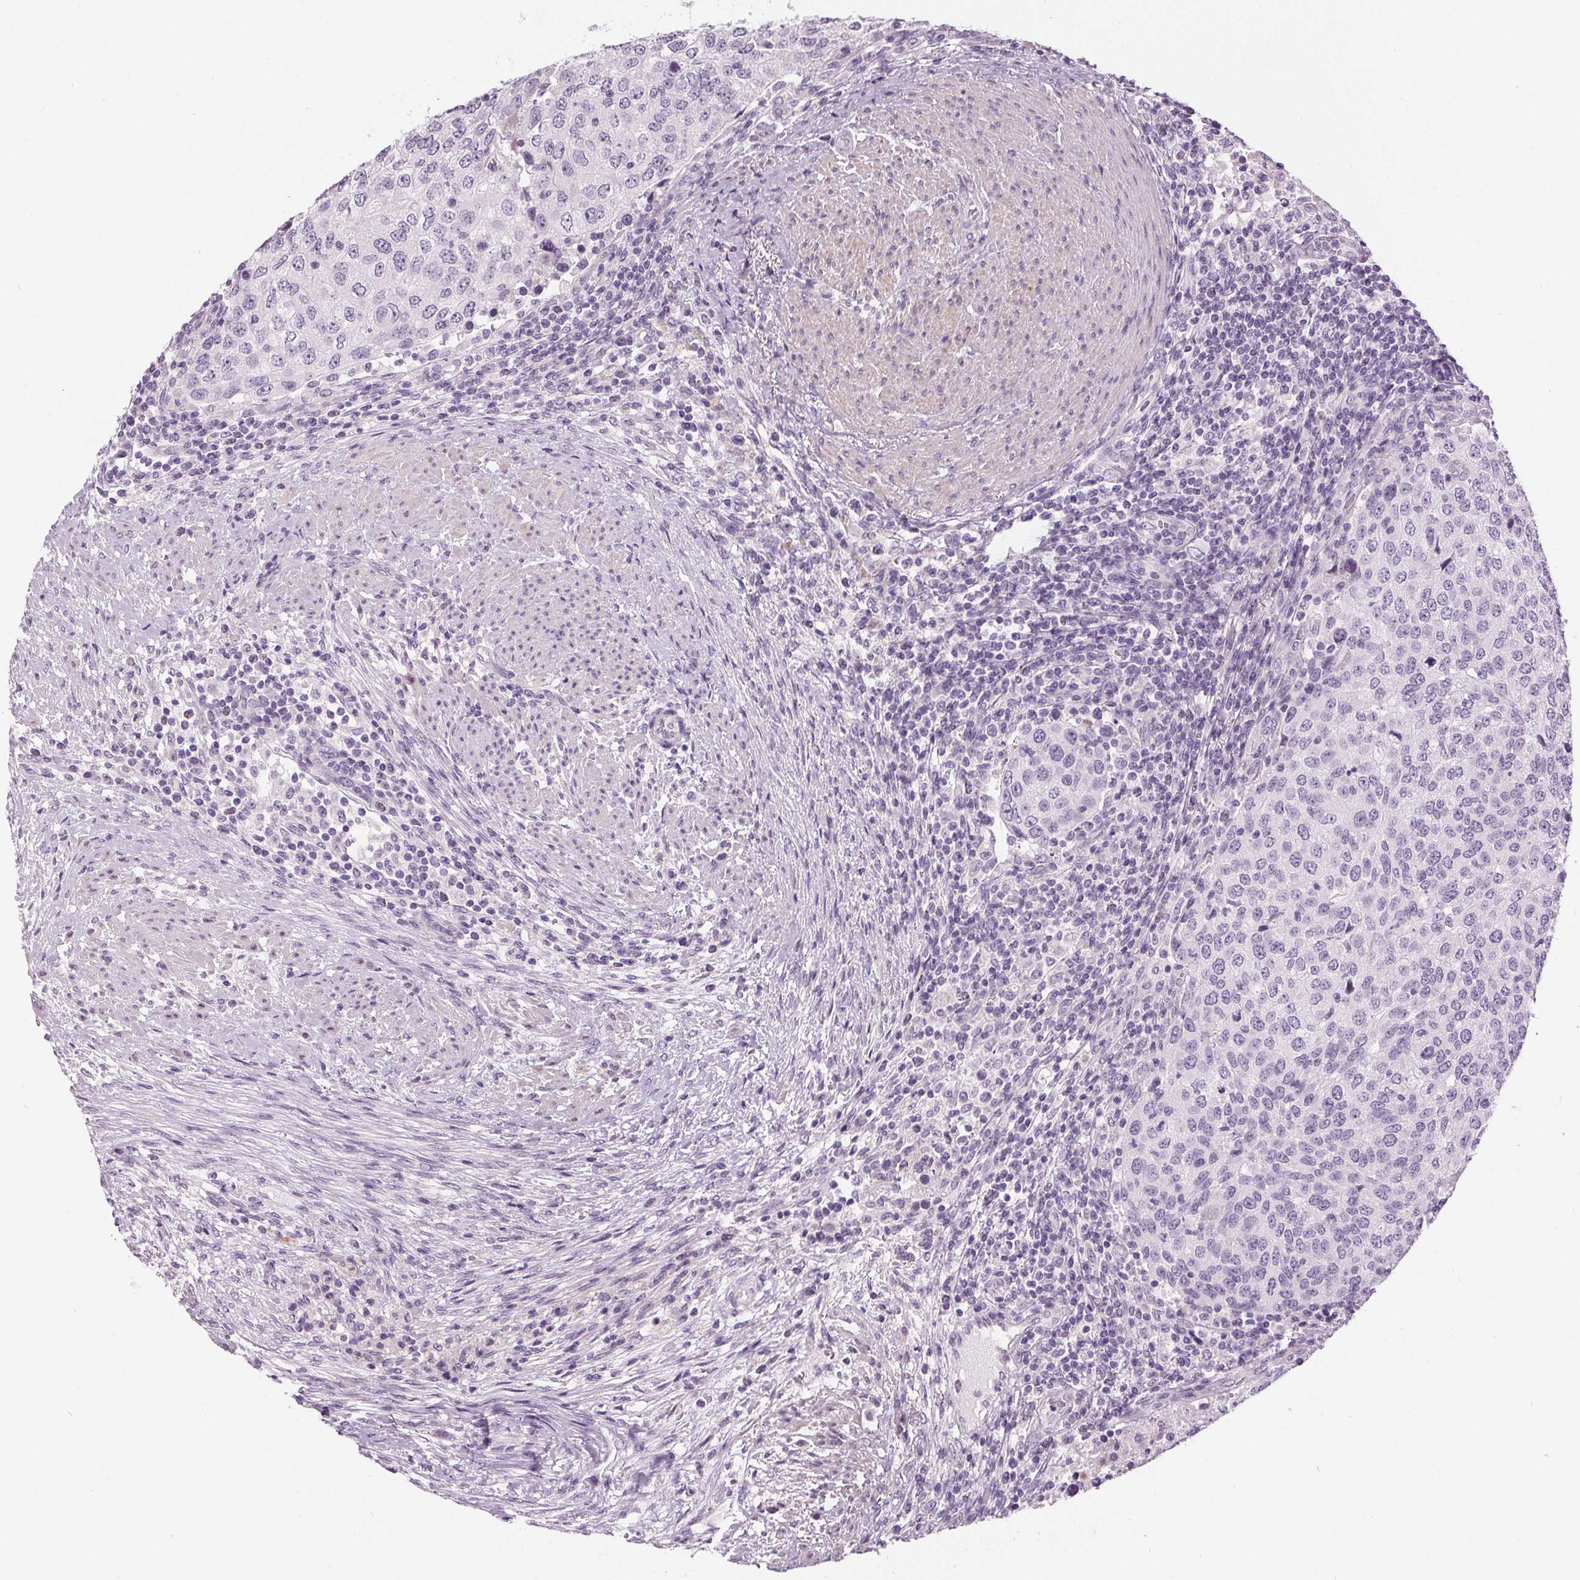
{"staining": {"intensity": "negative", "quantity": "none", "location": "none"}, "tissue": "urothelial cancer", "cell_type": "Tumor cells", "image_type": "cancer", "snomed": [{"axis": "morphology", "description": "Urothelial carcinoma, High grade"}, {"axis": "topography", "description": "Urinary bladder"}], "caption": "Urothelial cancer was stained to show a protein in brown. There is no significant expression in tumor cells.", "gene": "MISP", "patient": {"sex": "female", "age": 78}}